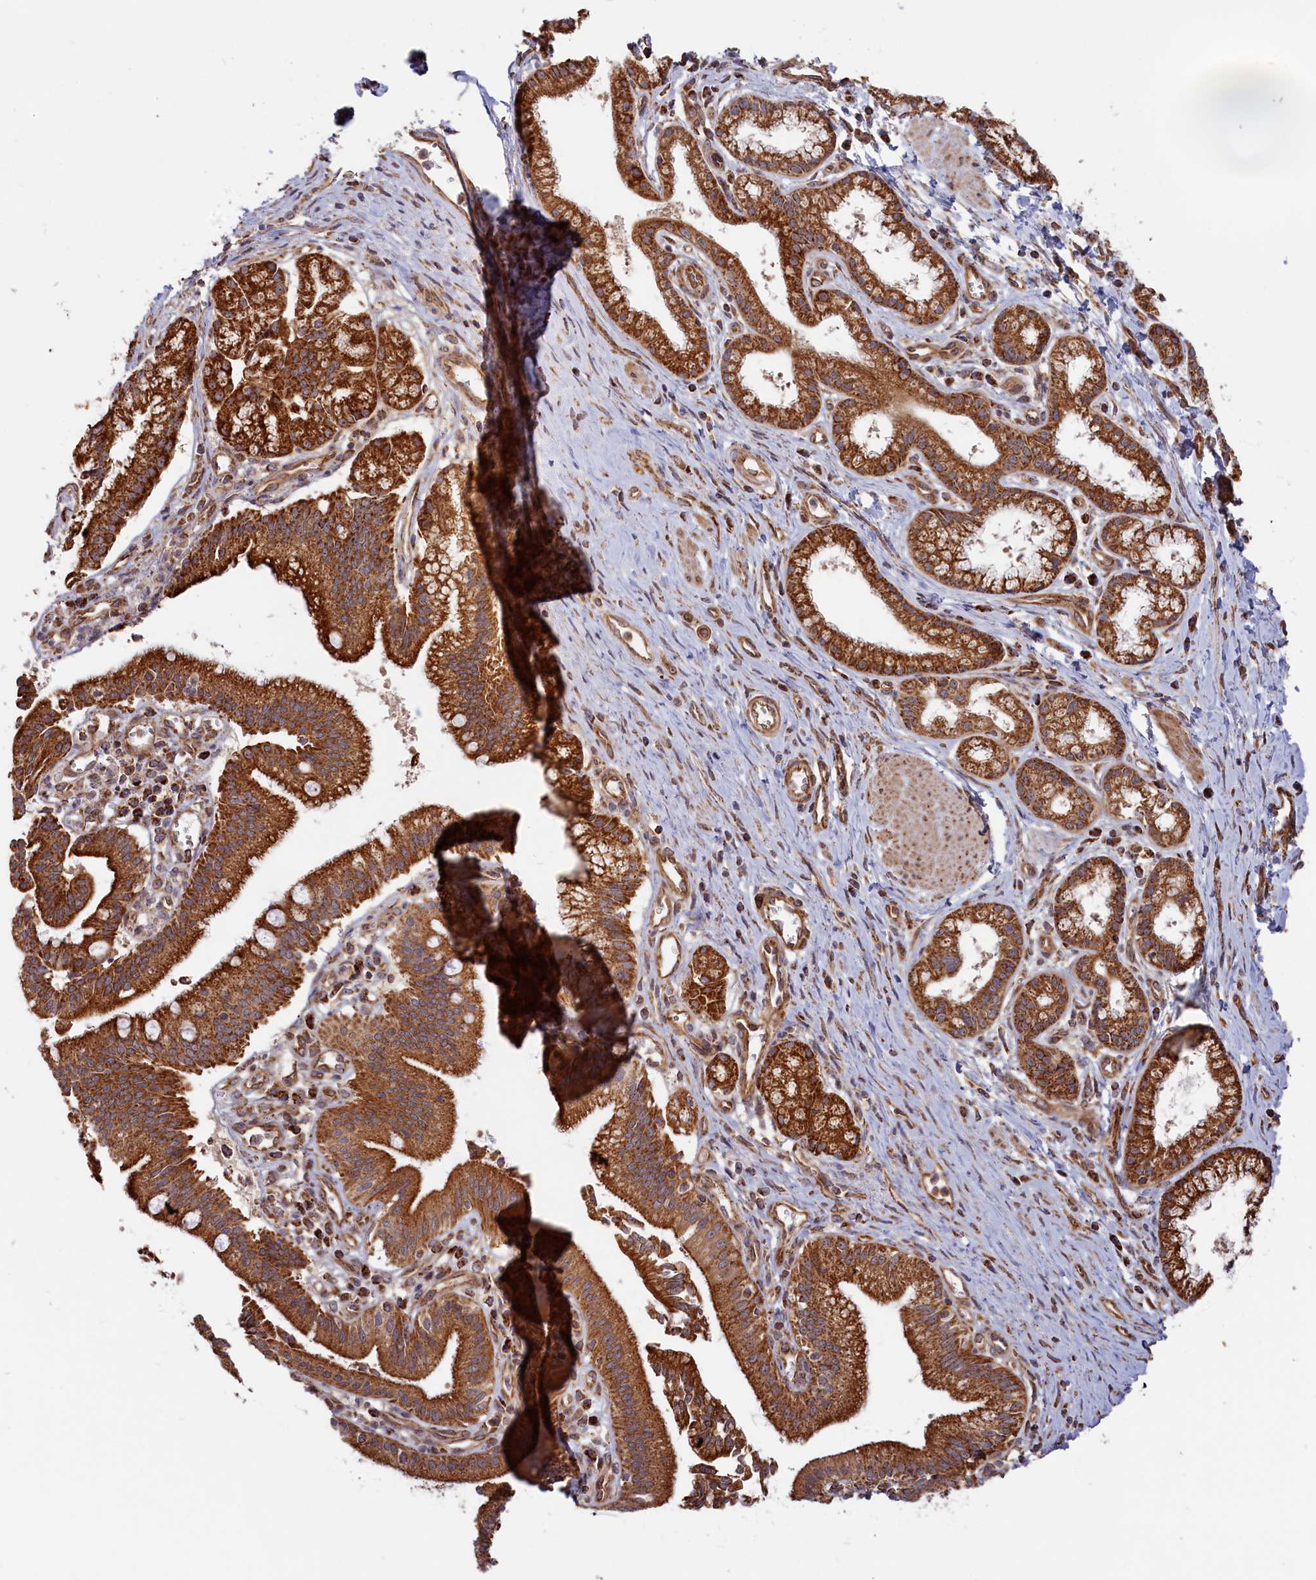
{"staining": {"intensity": "strong", "quantity": ">75%", "location": "cytoplasmic/membranous"}, "tissue": "pancreatic cancer", "cell_type": "Tumor cells", "image_type": "cancer", "snomed": [{"axis": "morphology", "description": "Adenocarcinoma, NOS"}, {"axis": "topography", "description": "Pancreas"}], "caption": "Immunohistochemical staining of adenocarcinoma (pancreatic) shows strong cytoplasmic/membranous protein staining in about >75% of tumor cells.", "gene": "MACROD1", "patient": {"sex": "male", "age": 78}}